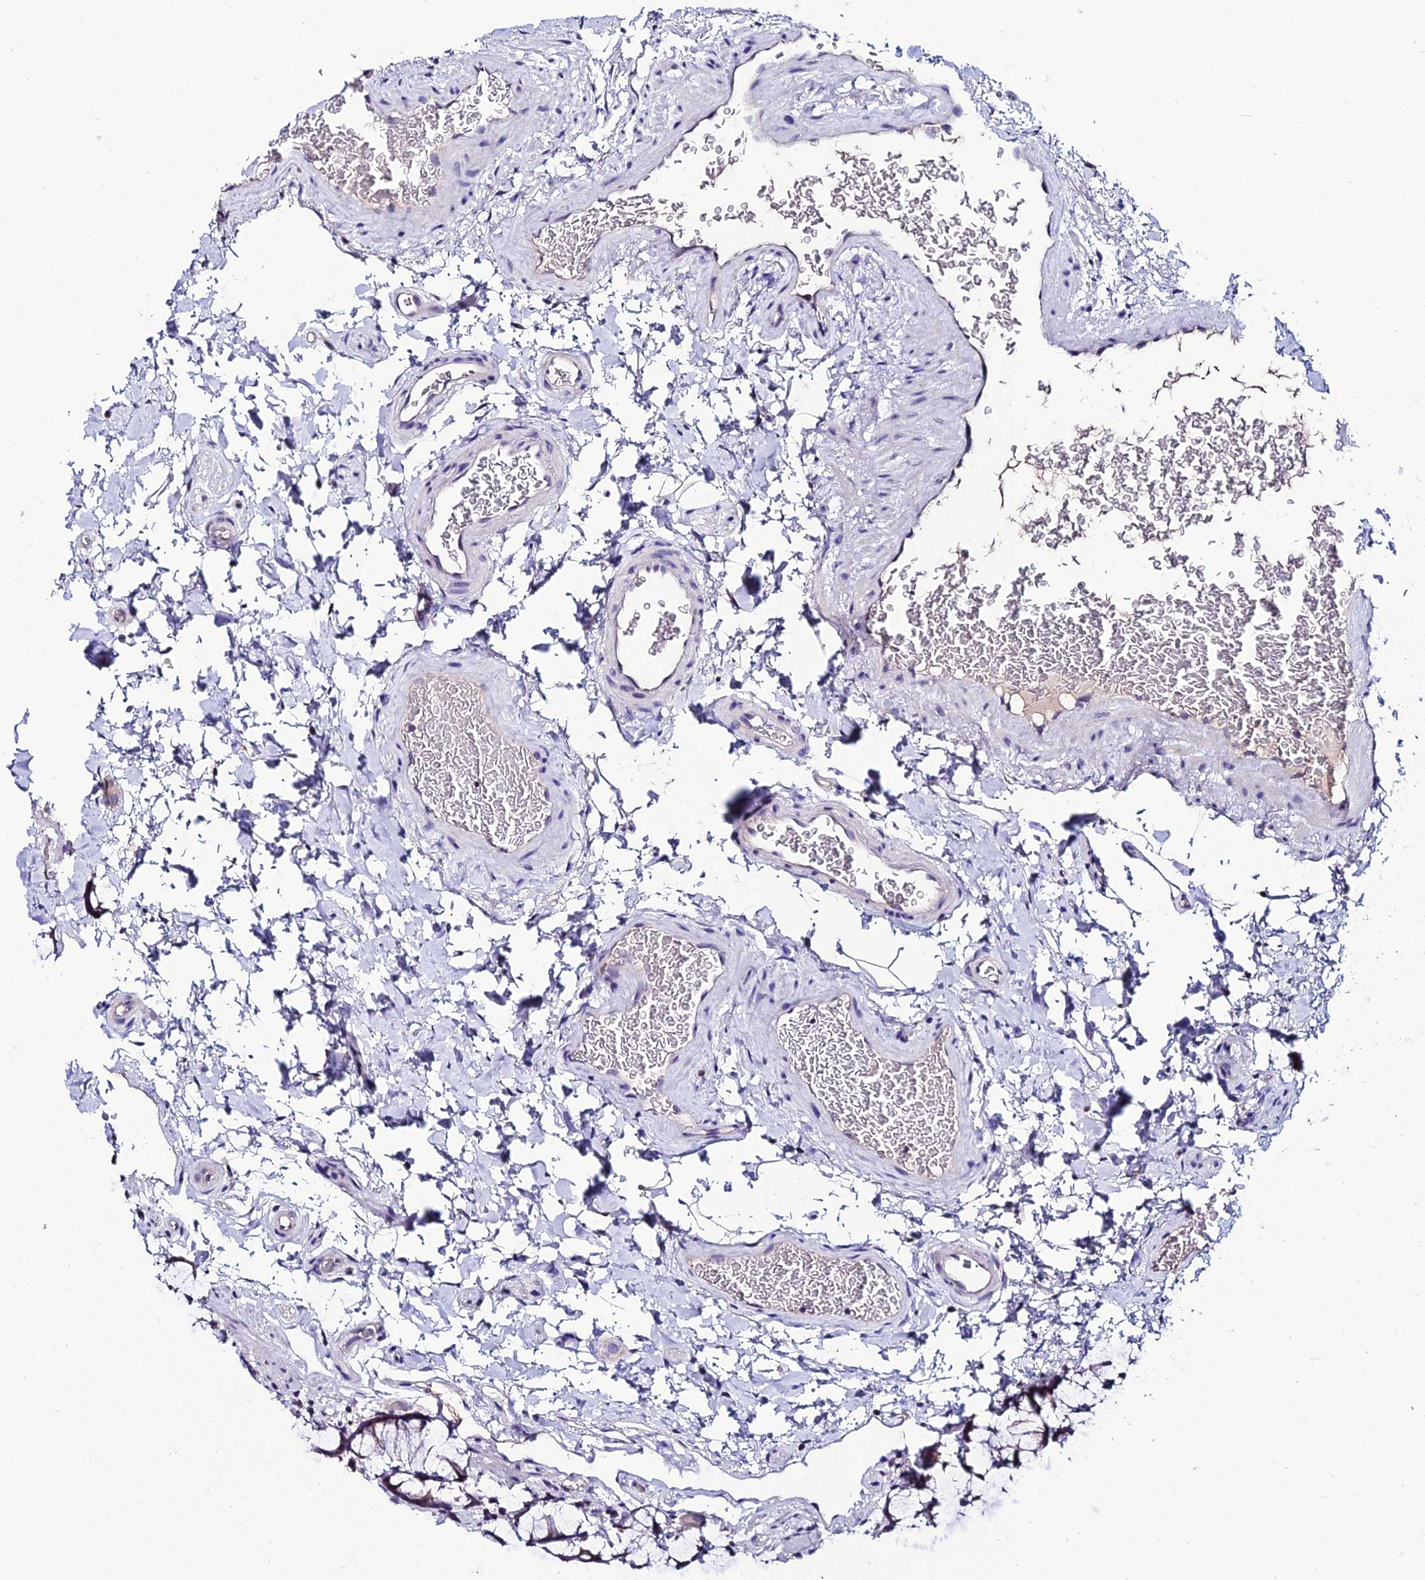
{"staining": {"intensity": "weak", "quantity": "25%-75%", "location": "cytoplasmic/membranous"}, "tissue": "colon", "cell_type": "Endothelial cells", "image_type": "normal", "snomed": [{"axis": "morphology", "description": "Normal tissue, NOS"}, {"axis": "topography", "description": "Colon"}], "caption": "Protein staining by immunohistochemistry (IHC) demonstrates weak cytoplasmic/membranous expression in about 25%-75% of endothelial cells in normal colon.", "gene": "LGALS7", "patient": {"sex": "female", "age": 82}}